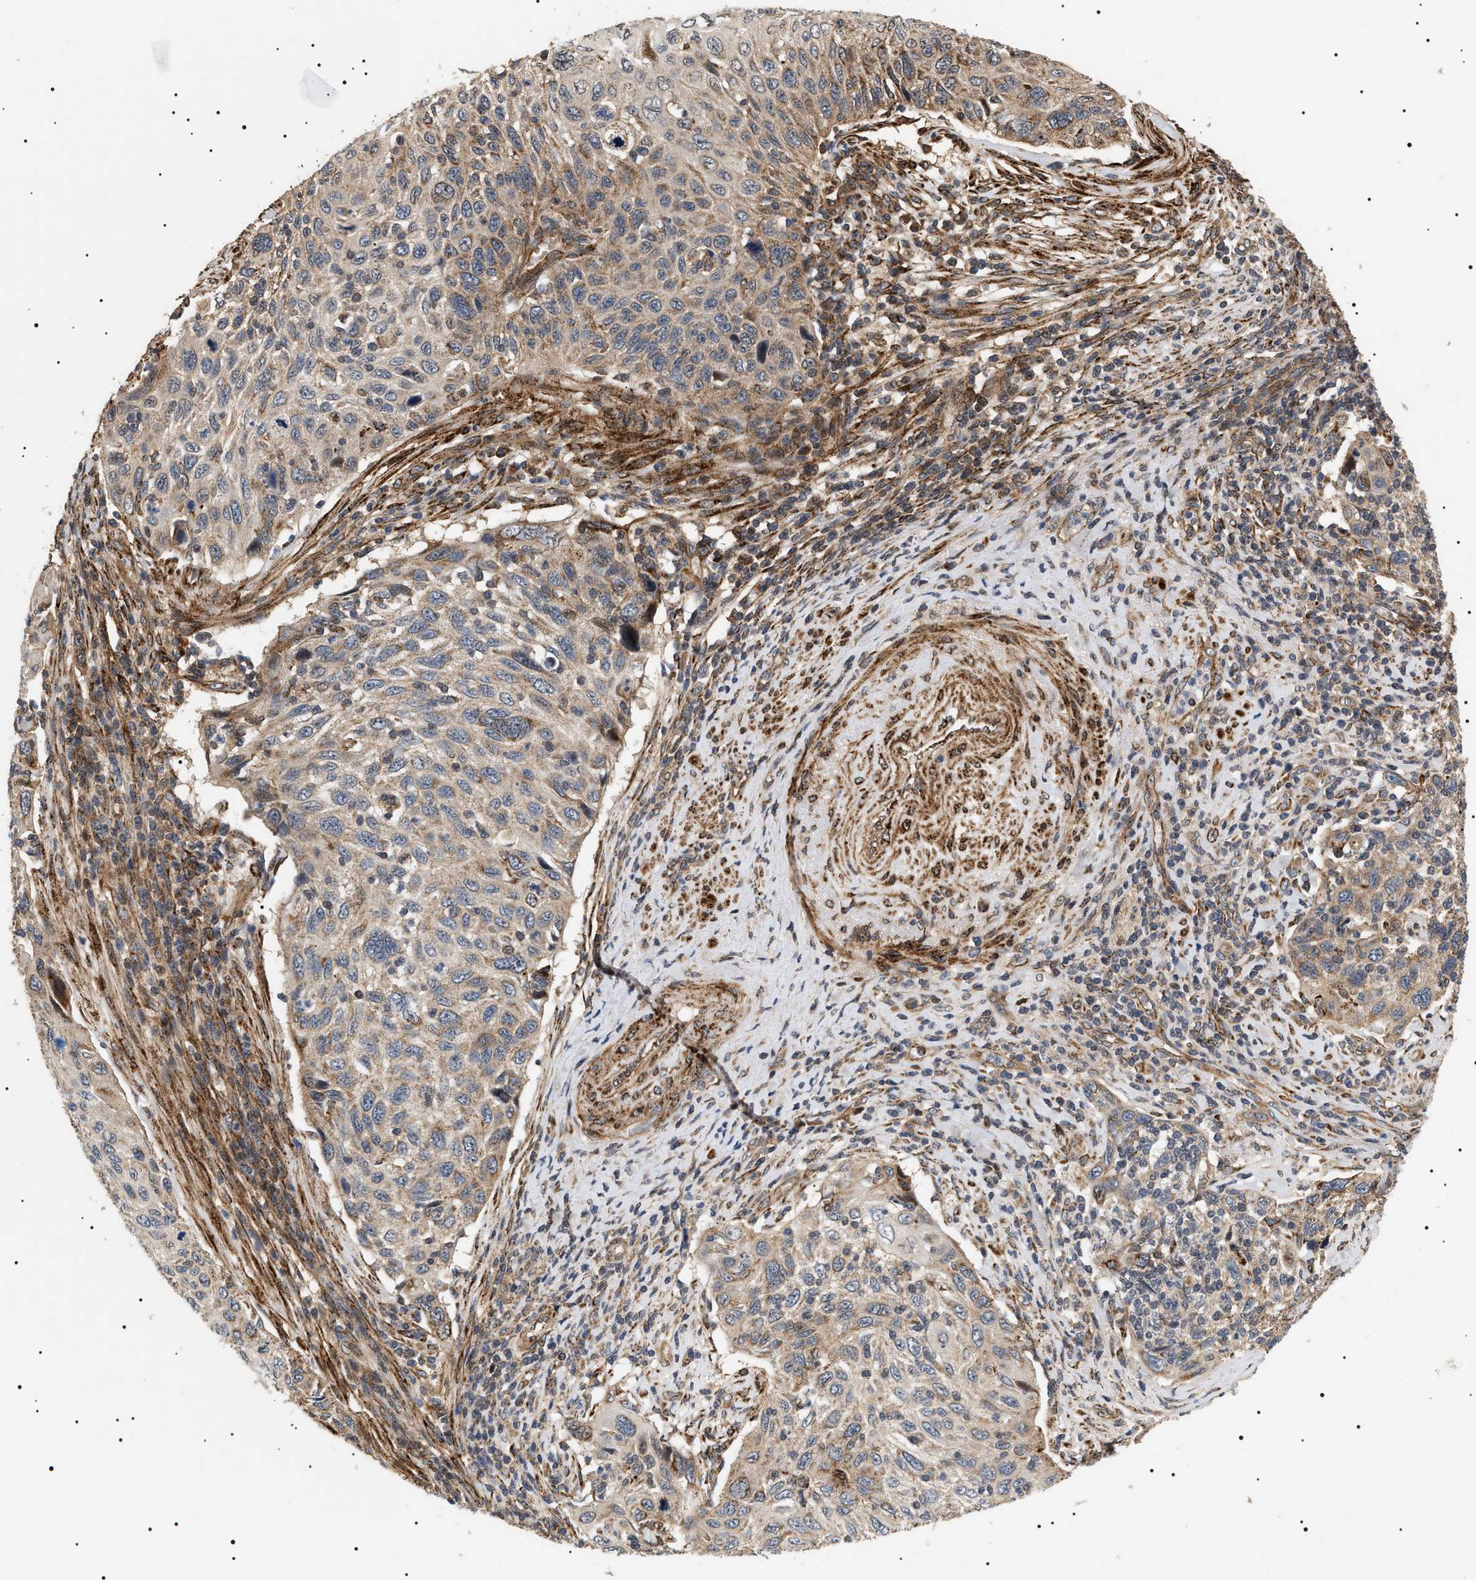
{"staining": {"intensity": "weak", "quantity": ">75%", "location": "cytoplasmic/membranous"}, "tissue": "cervical cancer", "cell_type": "Tumor cells", "image_type": "cancer", "snomed": [{"axis": "morphology", "description": "Squamous cell carcinoma, NOS"}, {"axis": "topography", "description": "Cervix"}], "caption": "This photomicrograph displays immunohistochemistry (IHC) staining of human cervical cancer, with low weak cytoplasmic/membranous staining in approximately >75% of tumor cells.", "gene": "ZBTB26", "patient": {"sex": "female", "age": 70}}